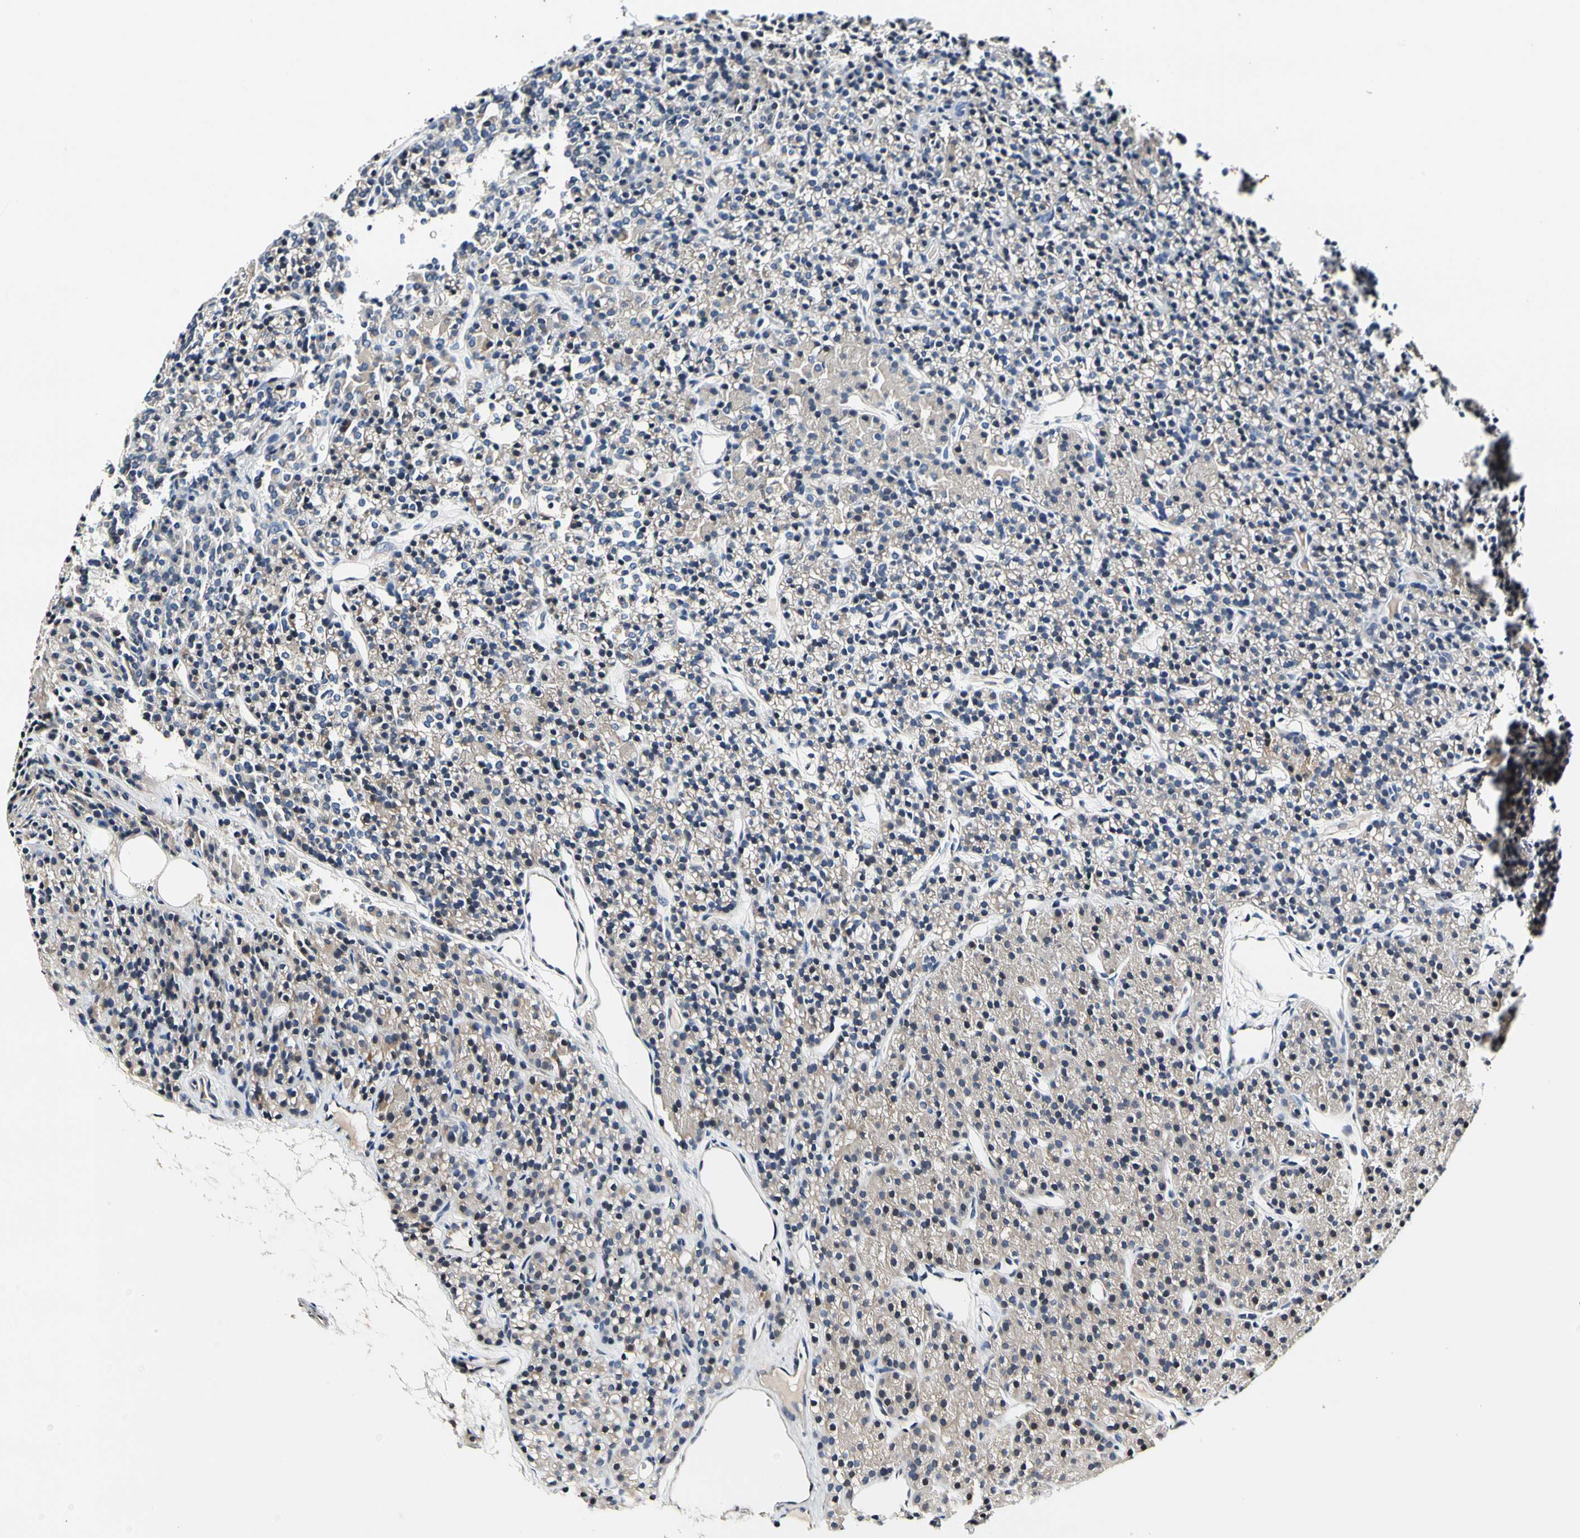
{"staining": {"intensity": "weak", "quantity": "25%-75%", "location": "cytoplasmic/membranous"}, "tissue": "parathyroid gland", "cell_type": "Glandular cells", "image_type": "normal", "snomed": [{"axis": "morphology", "description": "Normal tissue, NOS"}, {"axis": "morphology", "description": "Hyperplasia, NOS"}, {"axis": "topography", "description": "Parathyroid gland"}], "caption": "DAB (3,3'-diaminobenzidine) immunohistochemical staining of benign parathyroid gland displays weak cytoplasmic/membranous protein positivity in about 25%-75% of glandular cells. Using DAB (brown) and hematoxylin (blue) stains, captured at high magnification using brightfield microscopy.", "gene": "SOX30", "patient": {"sex": "male", "age": 44}}